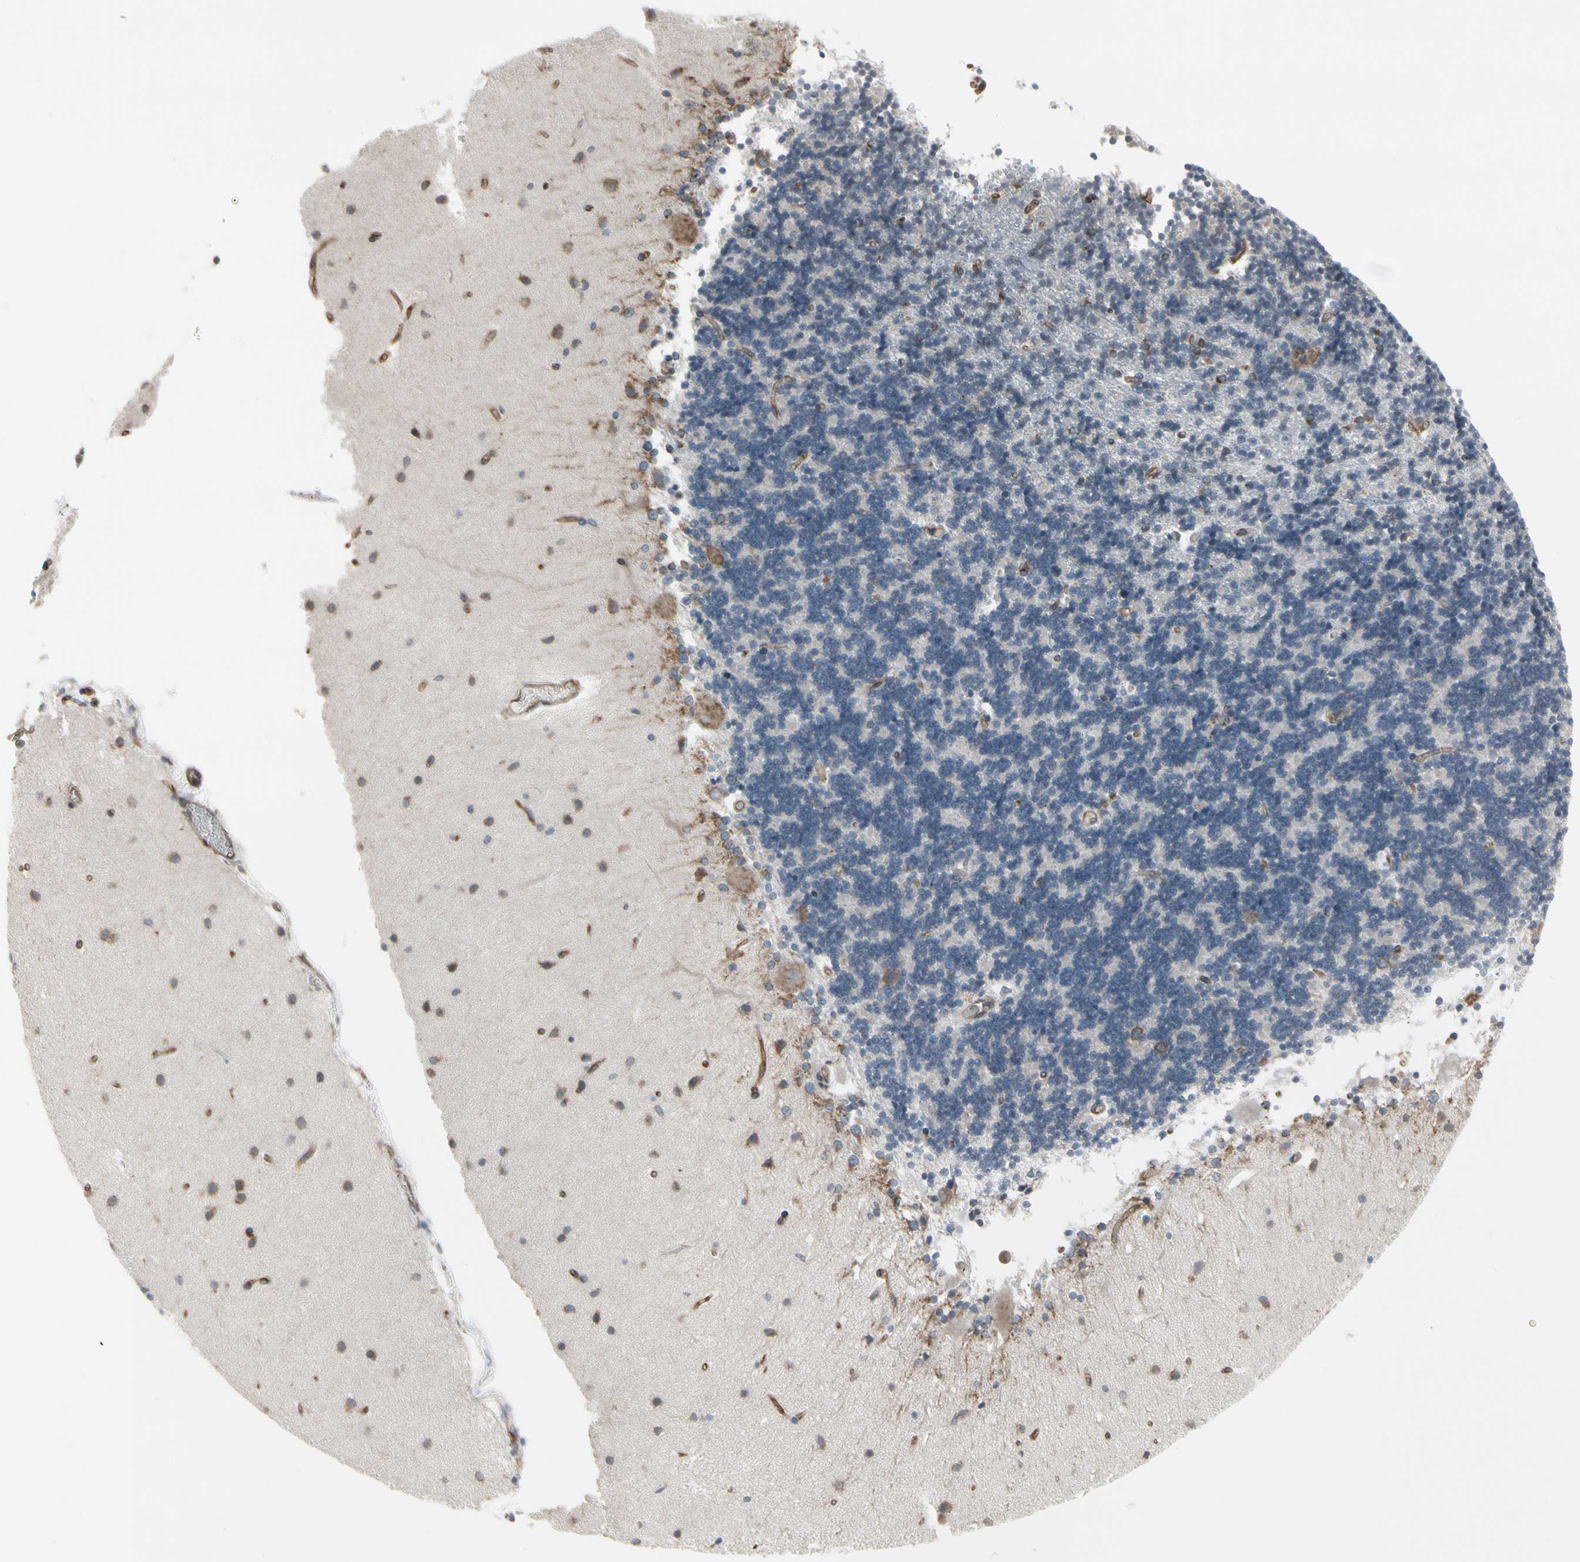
{"staining": {"intensity": "weak", "quantity": "<25%", "location": "cytoplasmic/membranous"}, "tissue": "cerebellum", "cell_type": "Cells in granular layer", "image_type": "normal", "snomed": [{"axis": "morphology", "description": "Normal tissue, NOS"}, {"axis": "topography", "description": "Cerebellum"}], "caption": "Immunohistochemistry micrograph of unremarkable cerebellum stained for a protein (brown), which displays no staining in cells in granular layer. (DAB immunohistochemistry (IHC), high magnification).", "gene": "FNDC3A", "patient": {"sex": "female", "age": 54}}